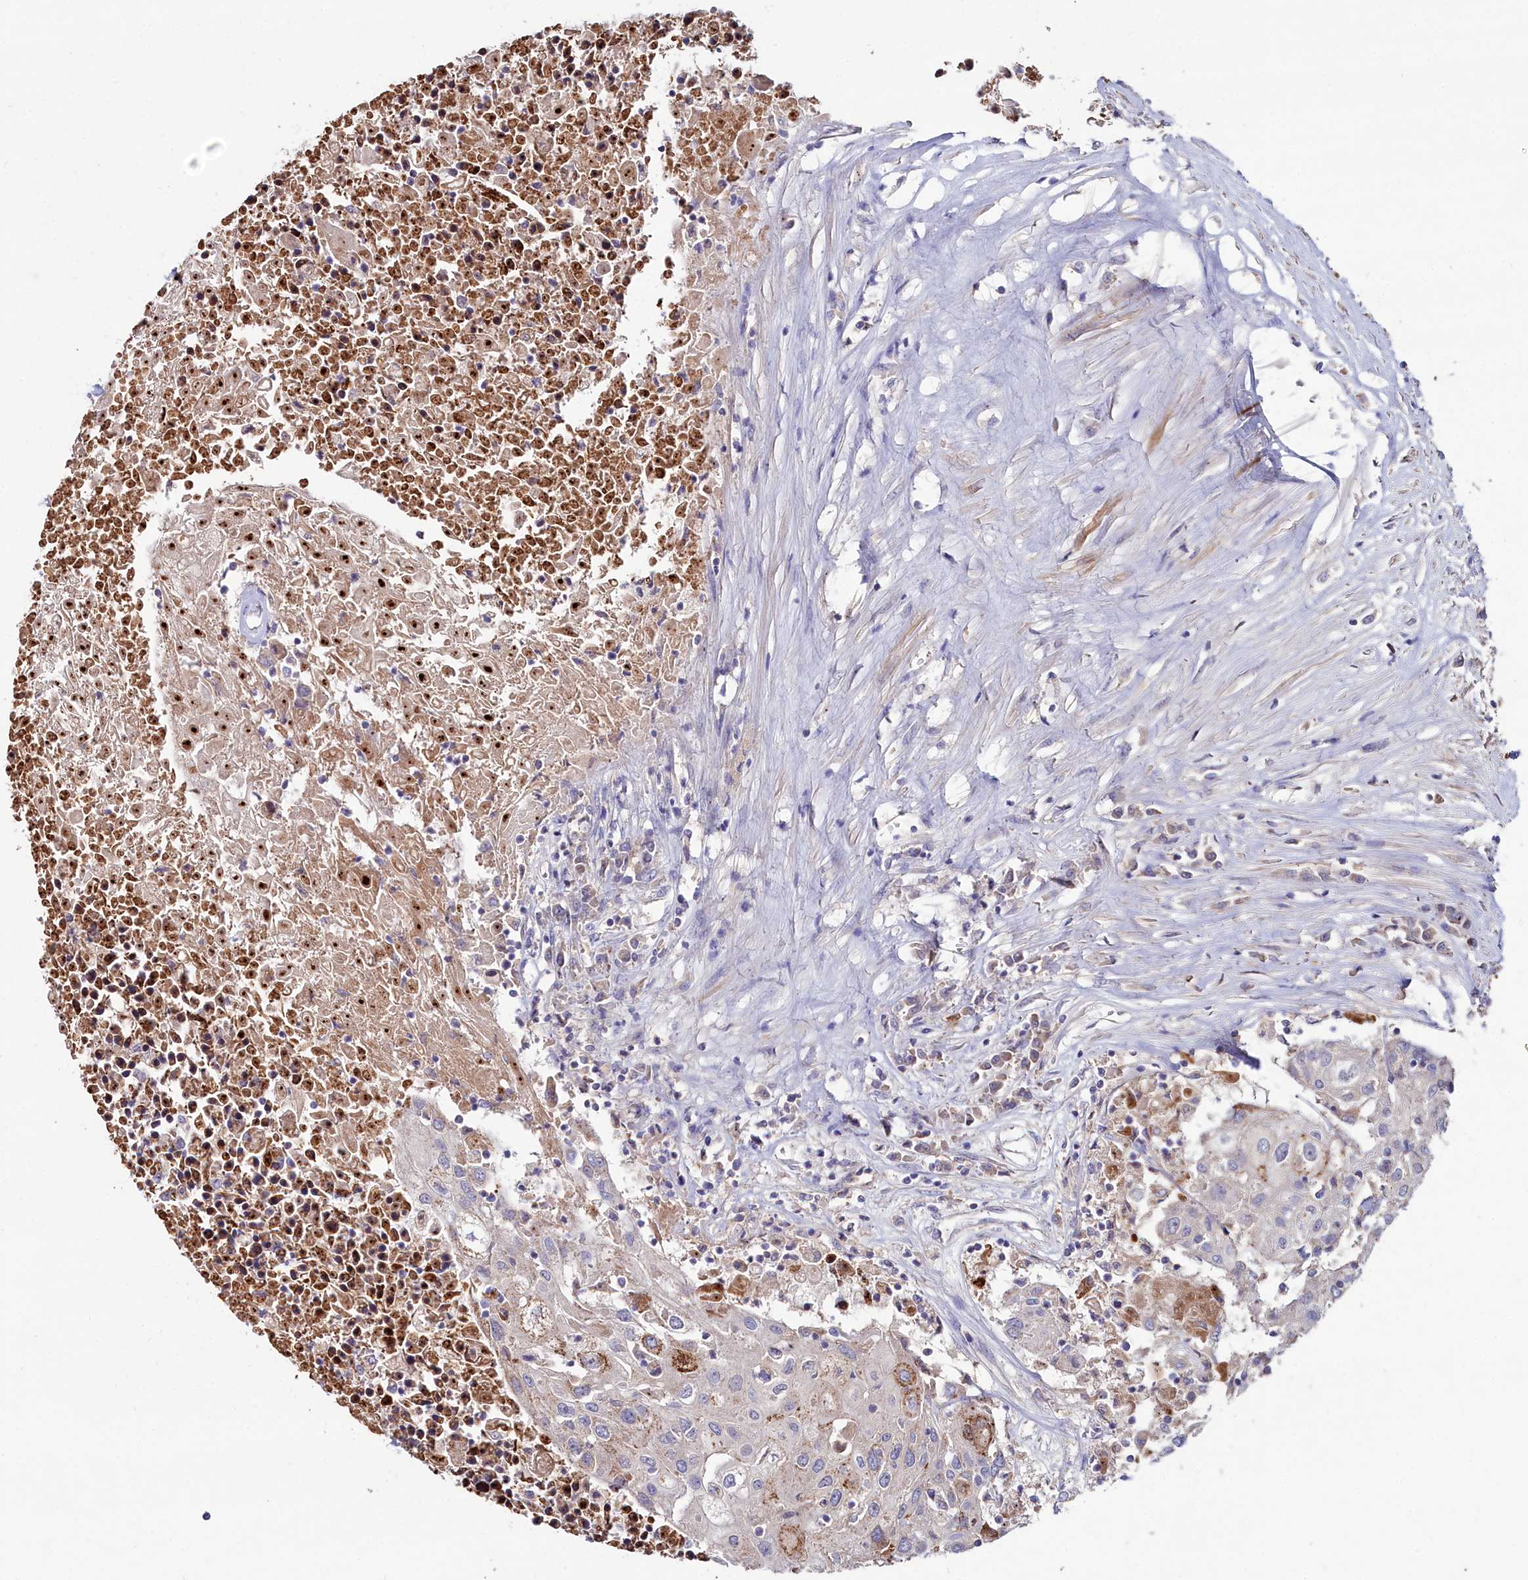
{"staining": {"intensity": "strong", "quantity": "25%-75%", "location": "cytoplasmic/membranous"}, "tissue": "urothelial cancer", "cell_type": "Tumor cells", "image_type": "cancer", "snomed": [{"axis": "morphology", "description": "Urothelial carcinoma, High grade"}, {"axis": "topography", "description": "Urinary bladder"}], "caption": "Human urothelial carcinoma (high-grade) stained with a protein marker reveals strong staining in tumor cells.", "gene": "AMBRA1", "patient": {"sex": "female", "age": 85}}